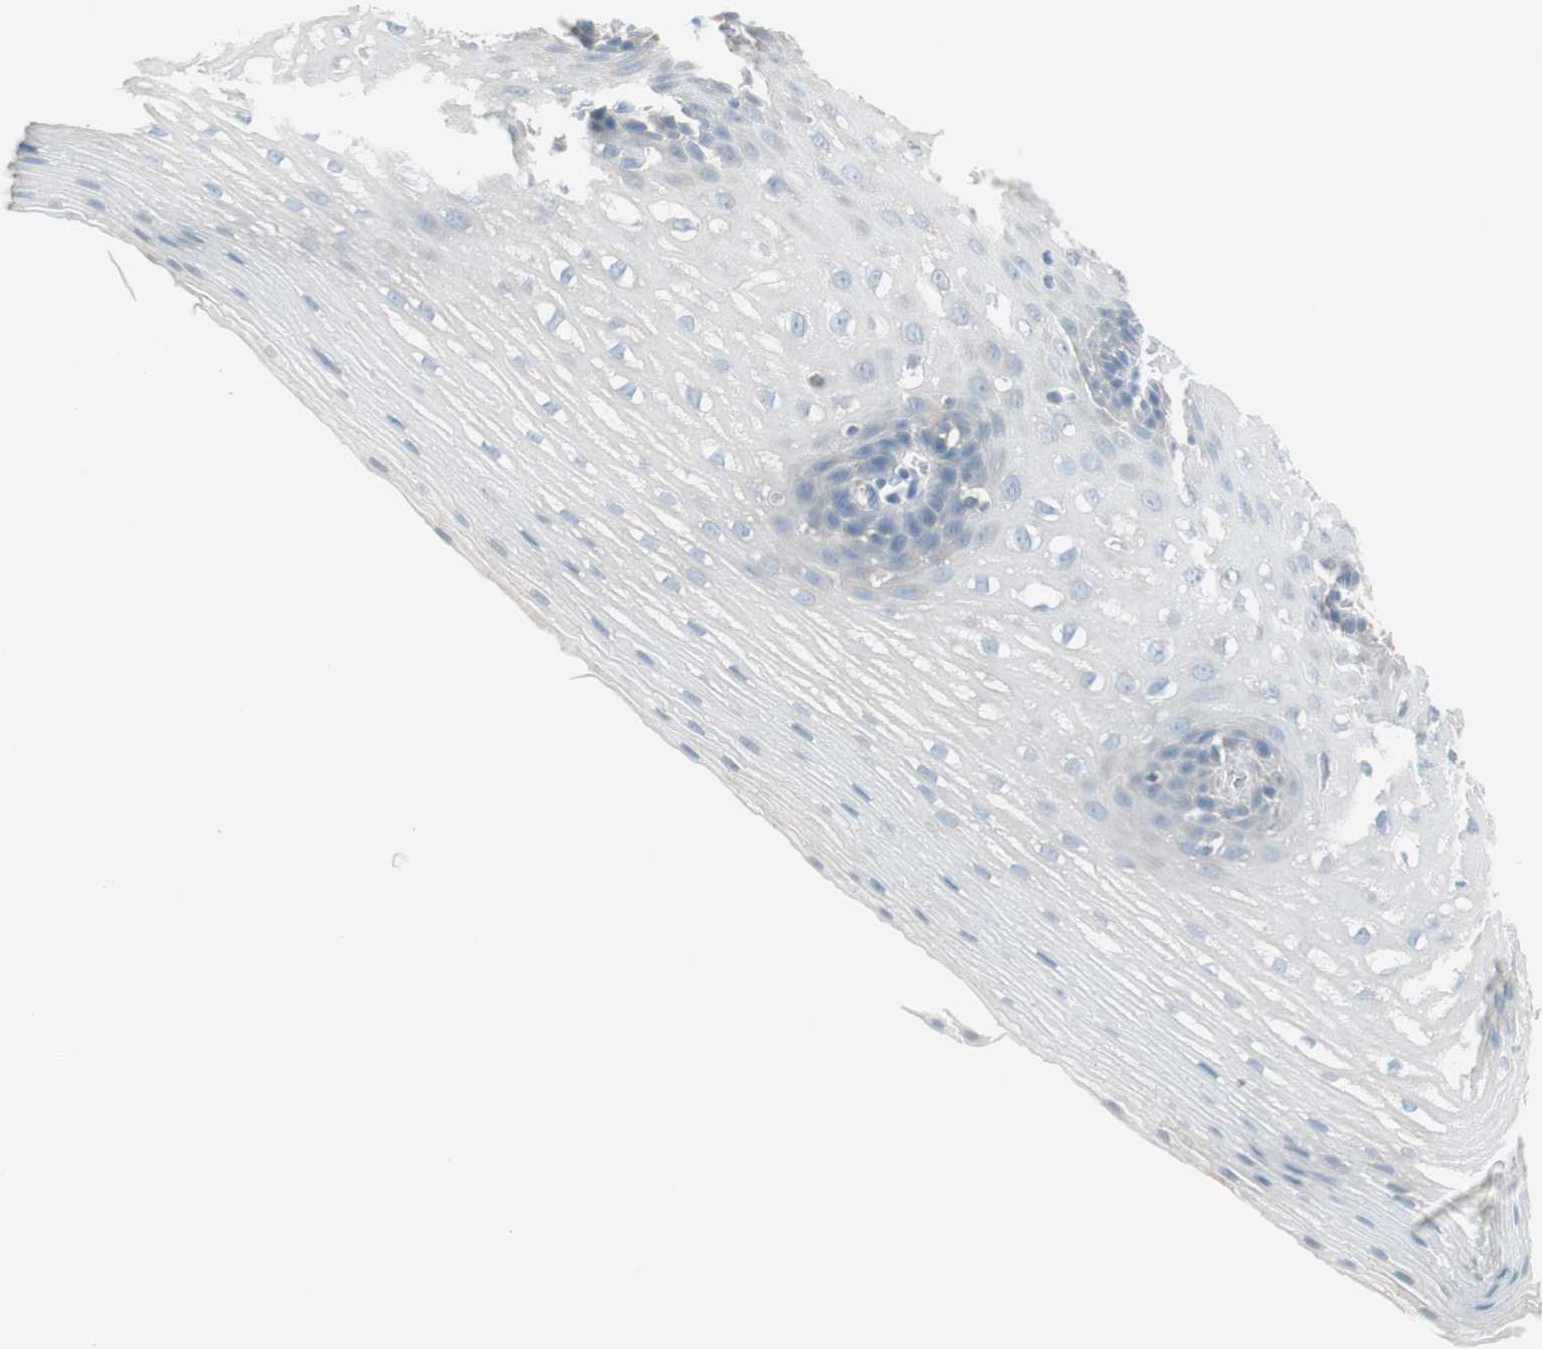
{"staining": {"intensity": "negative", "quantity": "none", "location": "none"}, "tissue": "esophagus", "cell_type": "Squamous epithelial cells", "image_type": "normal", "snomed": [{"axis": "morphology", "description": "Normal tissue, NOS"}, {"axis": "topography", "description": "Esophagus"}], "caption": "Human esophagus stained for a protein using IHC reveals no expression in squamous epithelial cells.", "gene": "ITLN2", "patient": {"sex": "male", "age": 48}}